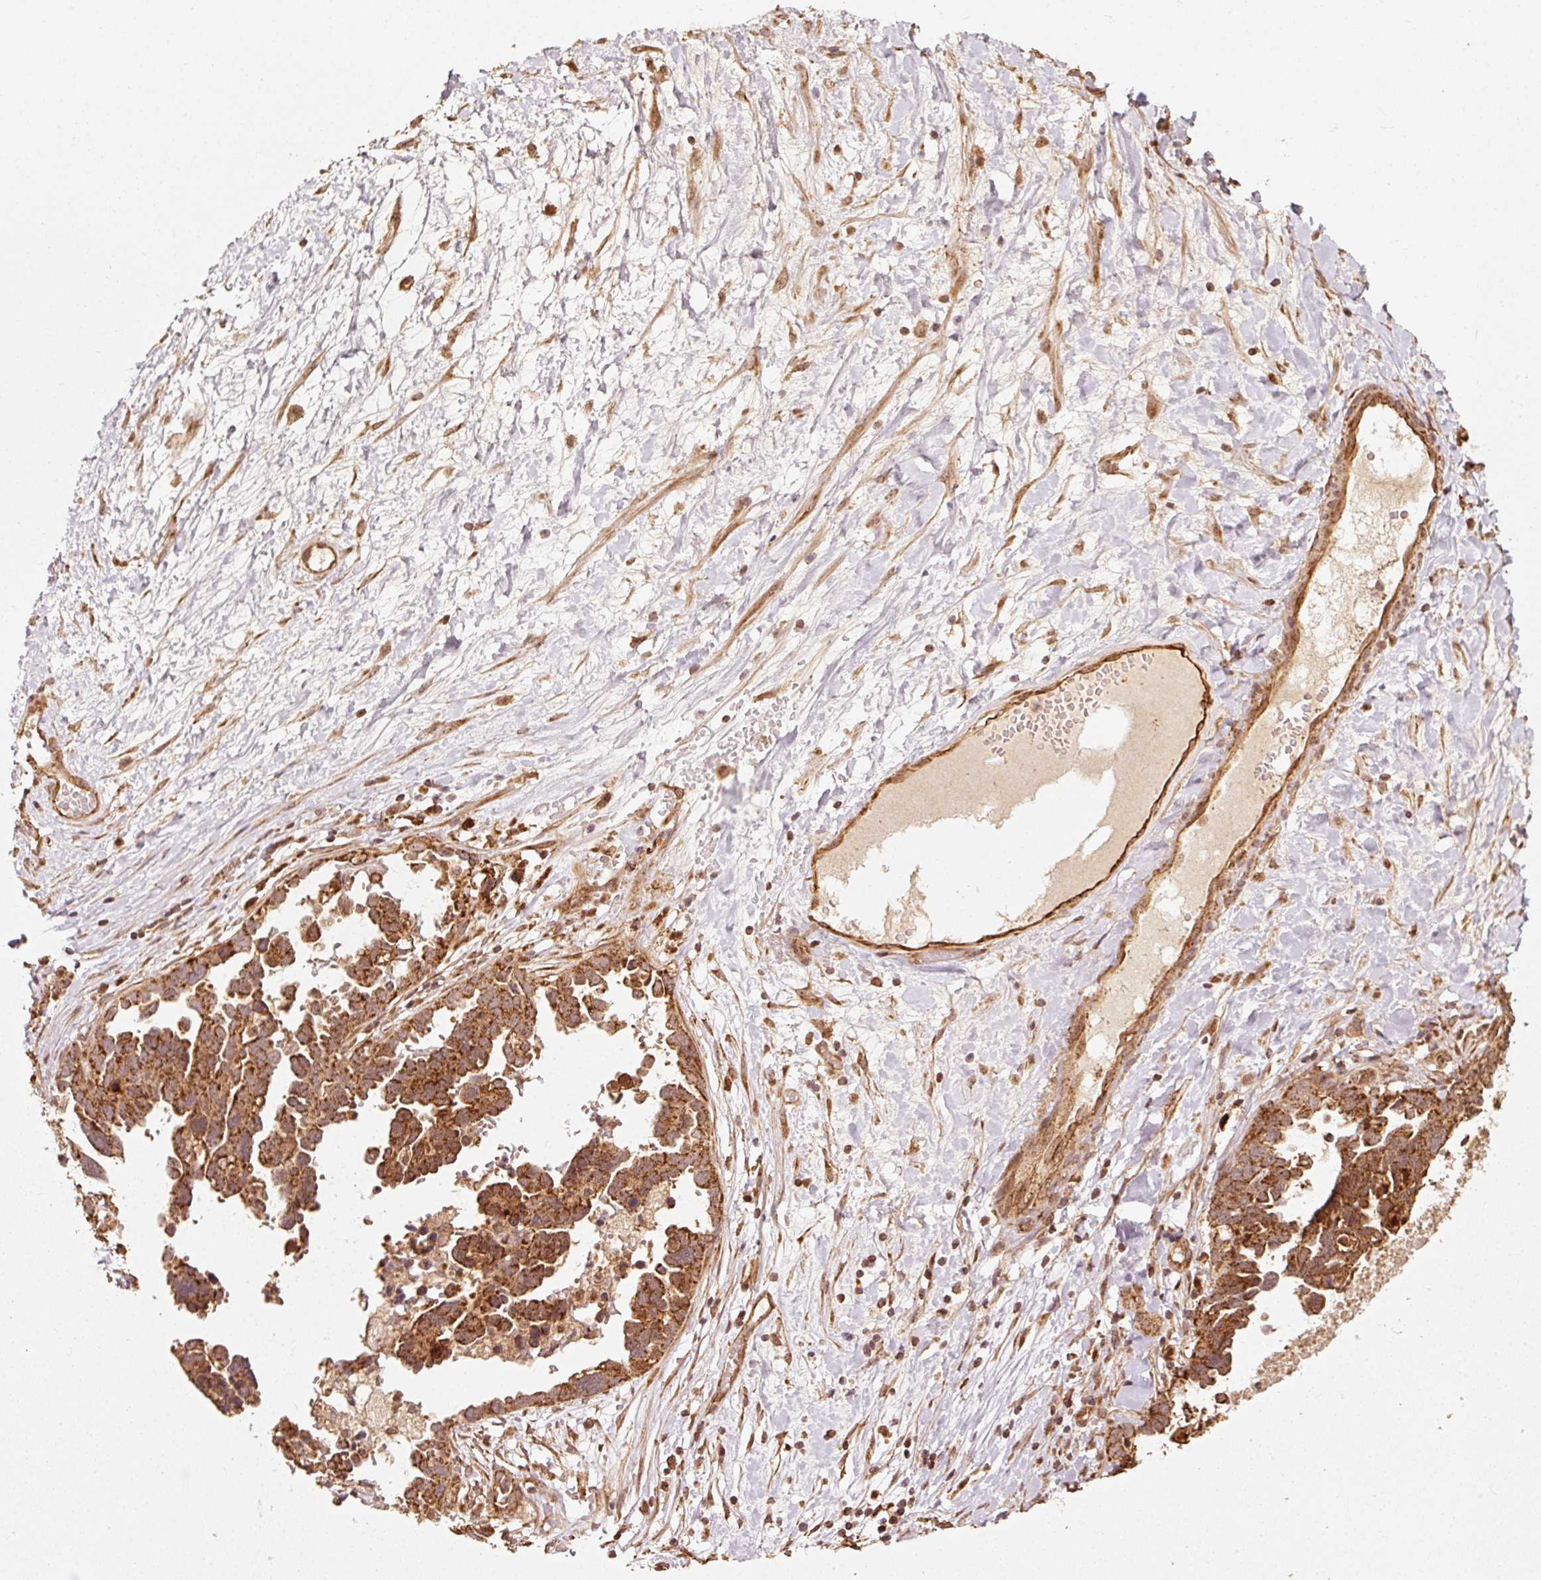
{"staining": {"intensity": "strong", "quantity": ">75%", "location": "cytoplasmic/membranous"}, "tissue": "ovarian cancer", "cell_type": "Tumor cells", "image_type": "cancer", "snomed": [{"axis": "morphology", "description": "Cystadenocarcinoma, serous, NOS"}, {"axis": "topography", "description": "Ovary"}], "caption": "An immunohistochemistry (IHC) photomicrograph of tumor tissue is shown. Protein staining in brown shows strong cytoplasmic/membranous positivity in ovarian cancer within tumor cells.", "gene": "MRPL16", "patient": {"sex": "female", "age": 54}}